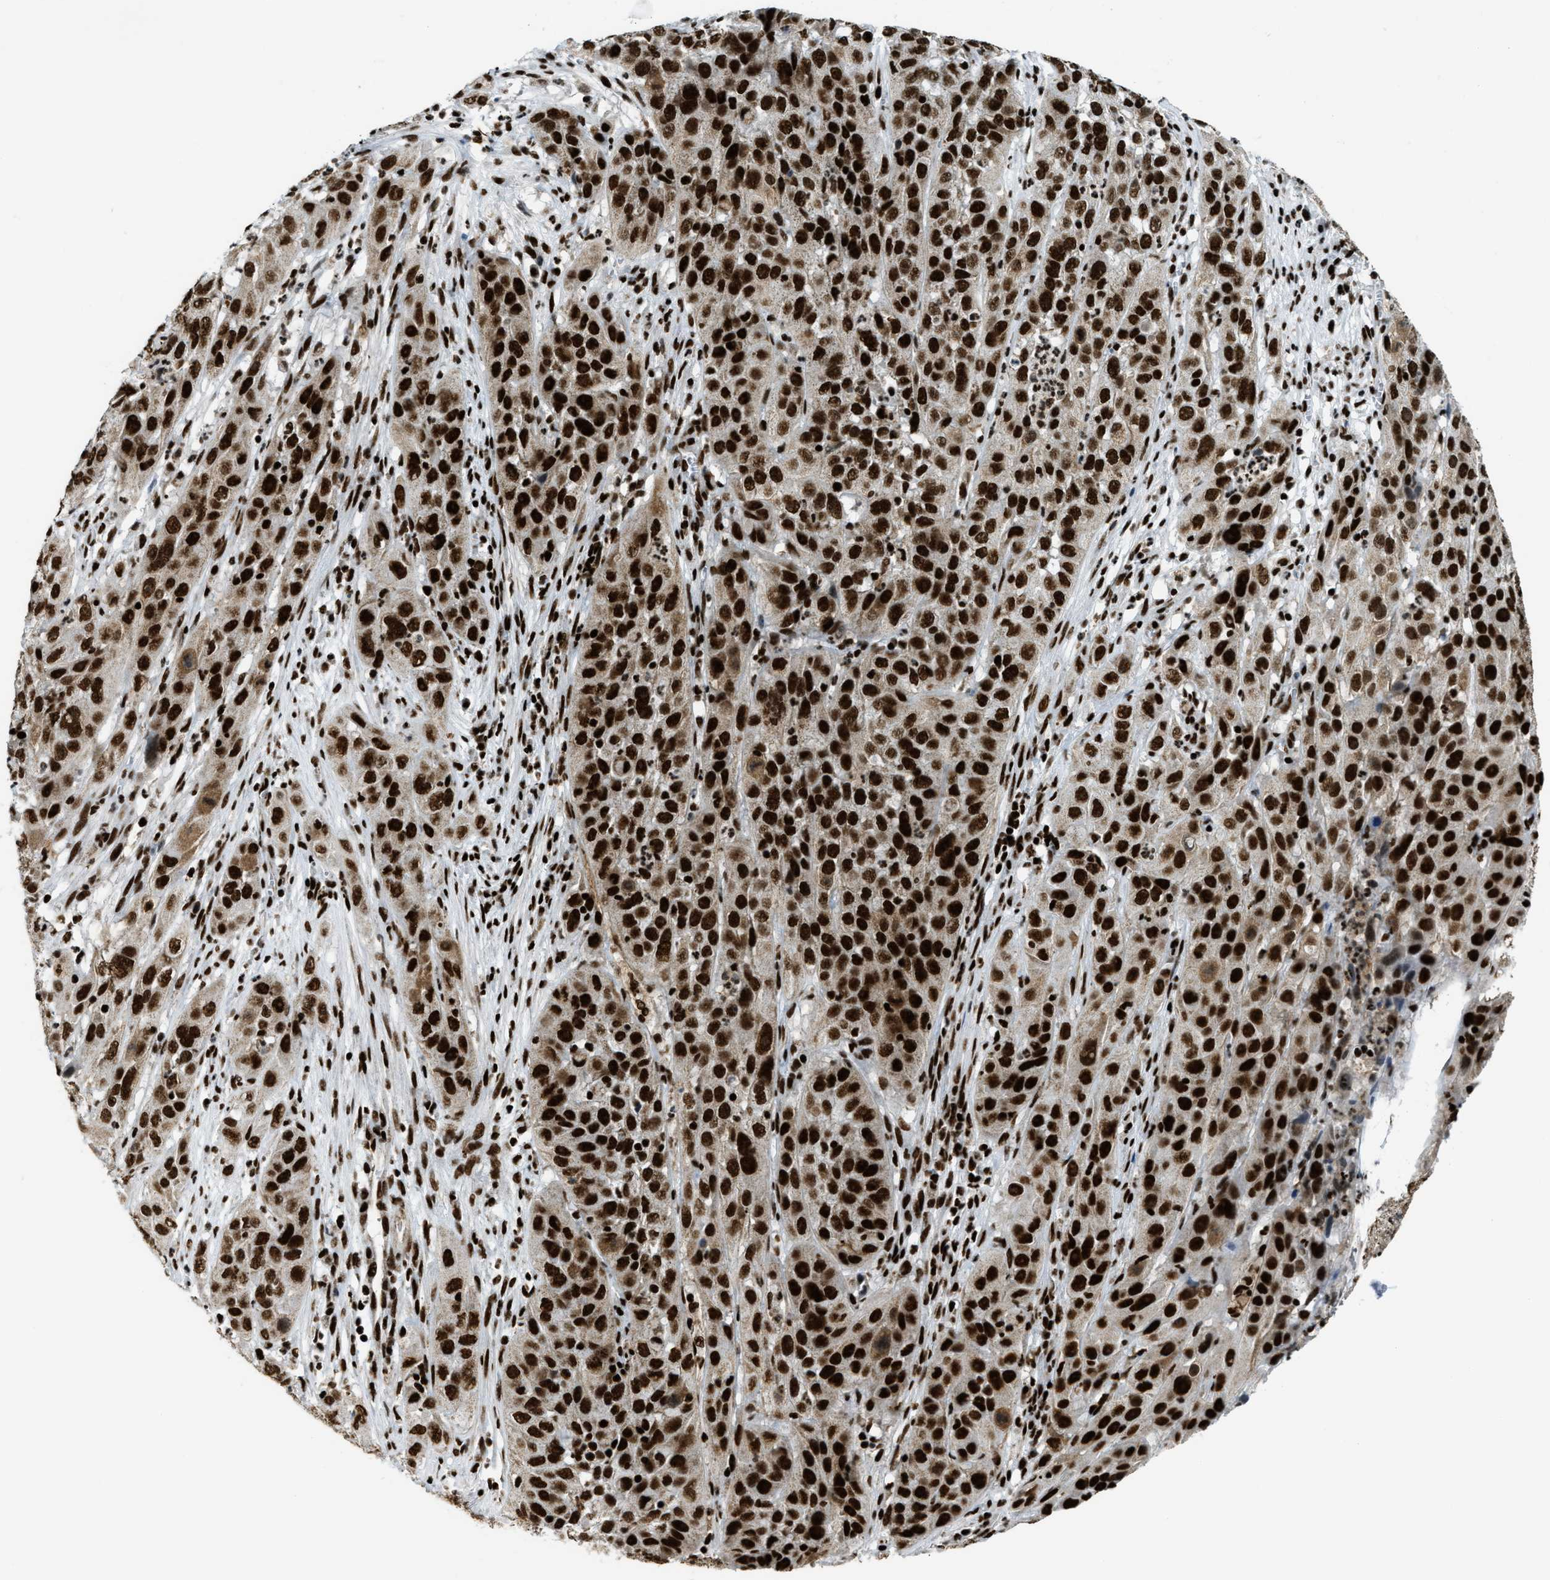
{"staining": {"intensity": "strong", "quantity": ">75%", "location": "nuclear"}, "tissue": "cervical cancer", "cell_type": "Tumor cells", "image_type": "cancer", "snomed": [{"axis": "morphology", "description": "Squamous cell carcinoma, NOS"}, {"axis": "topography", "description": "Cervix"}], "caption": "Immunohistochemistry (DAB) staining of cervical cancer (squamous cell carcinoma) exhibits strong nuclear protein staining in approximately >75% of tumor cells.", "gene": "GABPB1", "patient": {"sex": "female", "age": 32}}